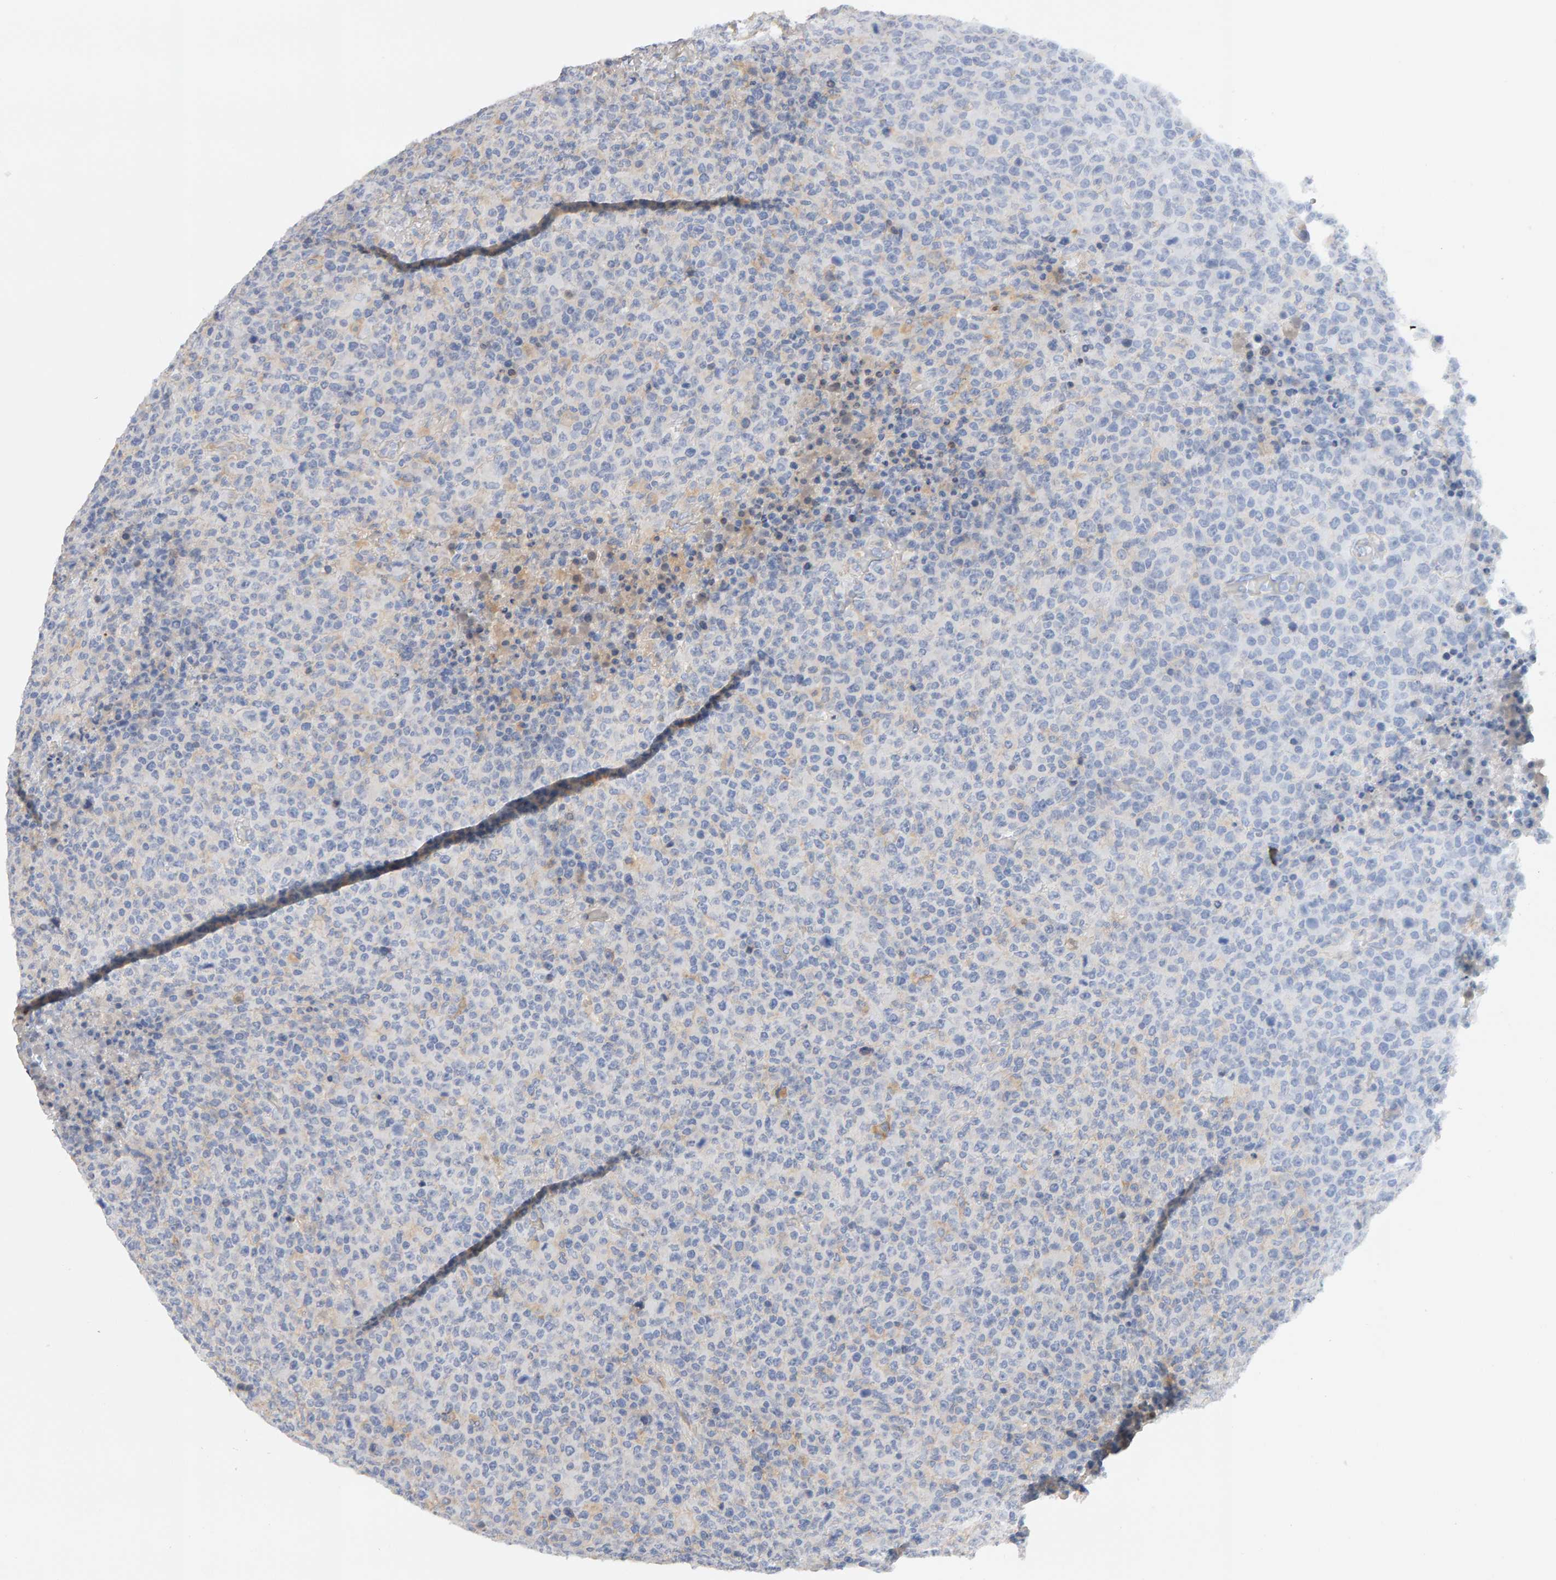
{"staining": {"intensity": "negative", "quantity": "none", "location": "none"}, "tissue": "lymphoma", "cell_type": "Tumor cells", "image_type": "cancer", "snomed": [{"axis": "morphology", "description": "Malignant lymphoma, non-Hodgkin's type, High grade"}, {"axis": "topography", "description": "Lymph node"}], "caption": "Immunohistochemistry image of neoplastic tissue: lymphoma stained with DAB shows no significant protein expression in tumor cells.", "gene": "METRNL", "patient": {"sex": "male", "age": 13}}